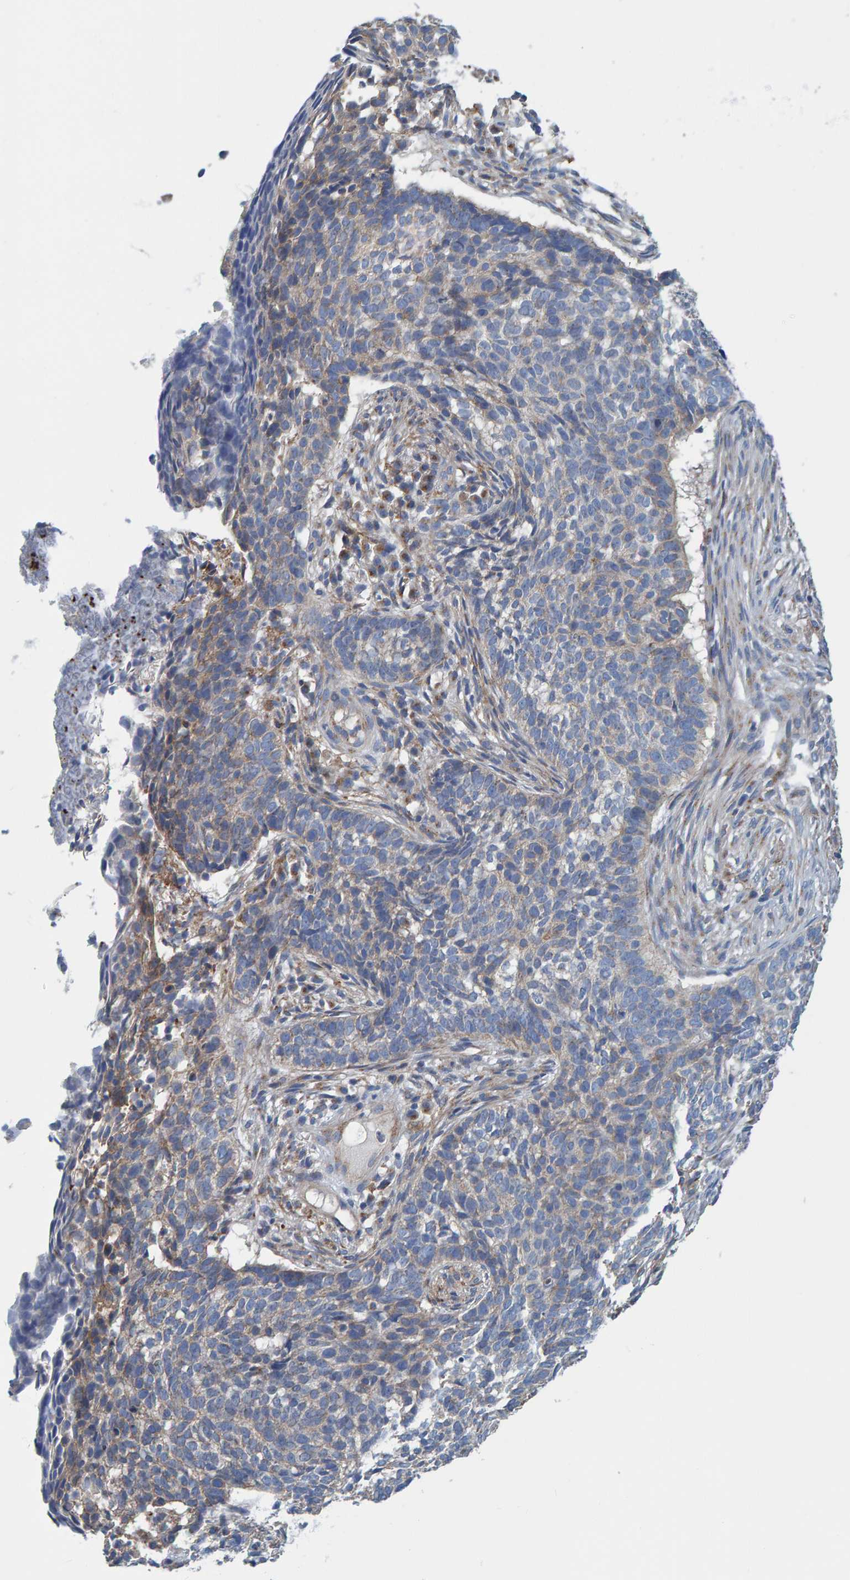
{"staining": {"intensity": "weak", "quantity": "<25%", "location": "cytoplasmic/membranous"}, "tissue": "skin cancer", "cell_type": "Tumor cells", "image_type": "cancer", "snomed": [{"axis": "morphology", "description": "Basal cell carcinoma"}, {"axis": "topography", "description": "Skin"}], "caption": "Immunohistochemistry (IHC) of skin basal cell carcinoma reveals no staining in tumor cells.", "gene": "MKLN1", "patient": {"sex": "male", "age": 85}}